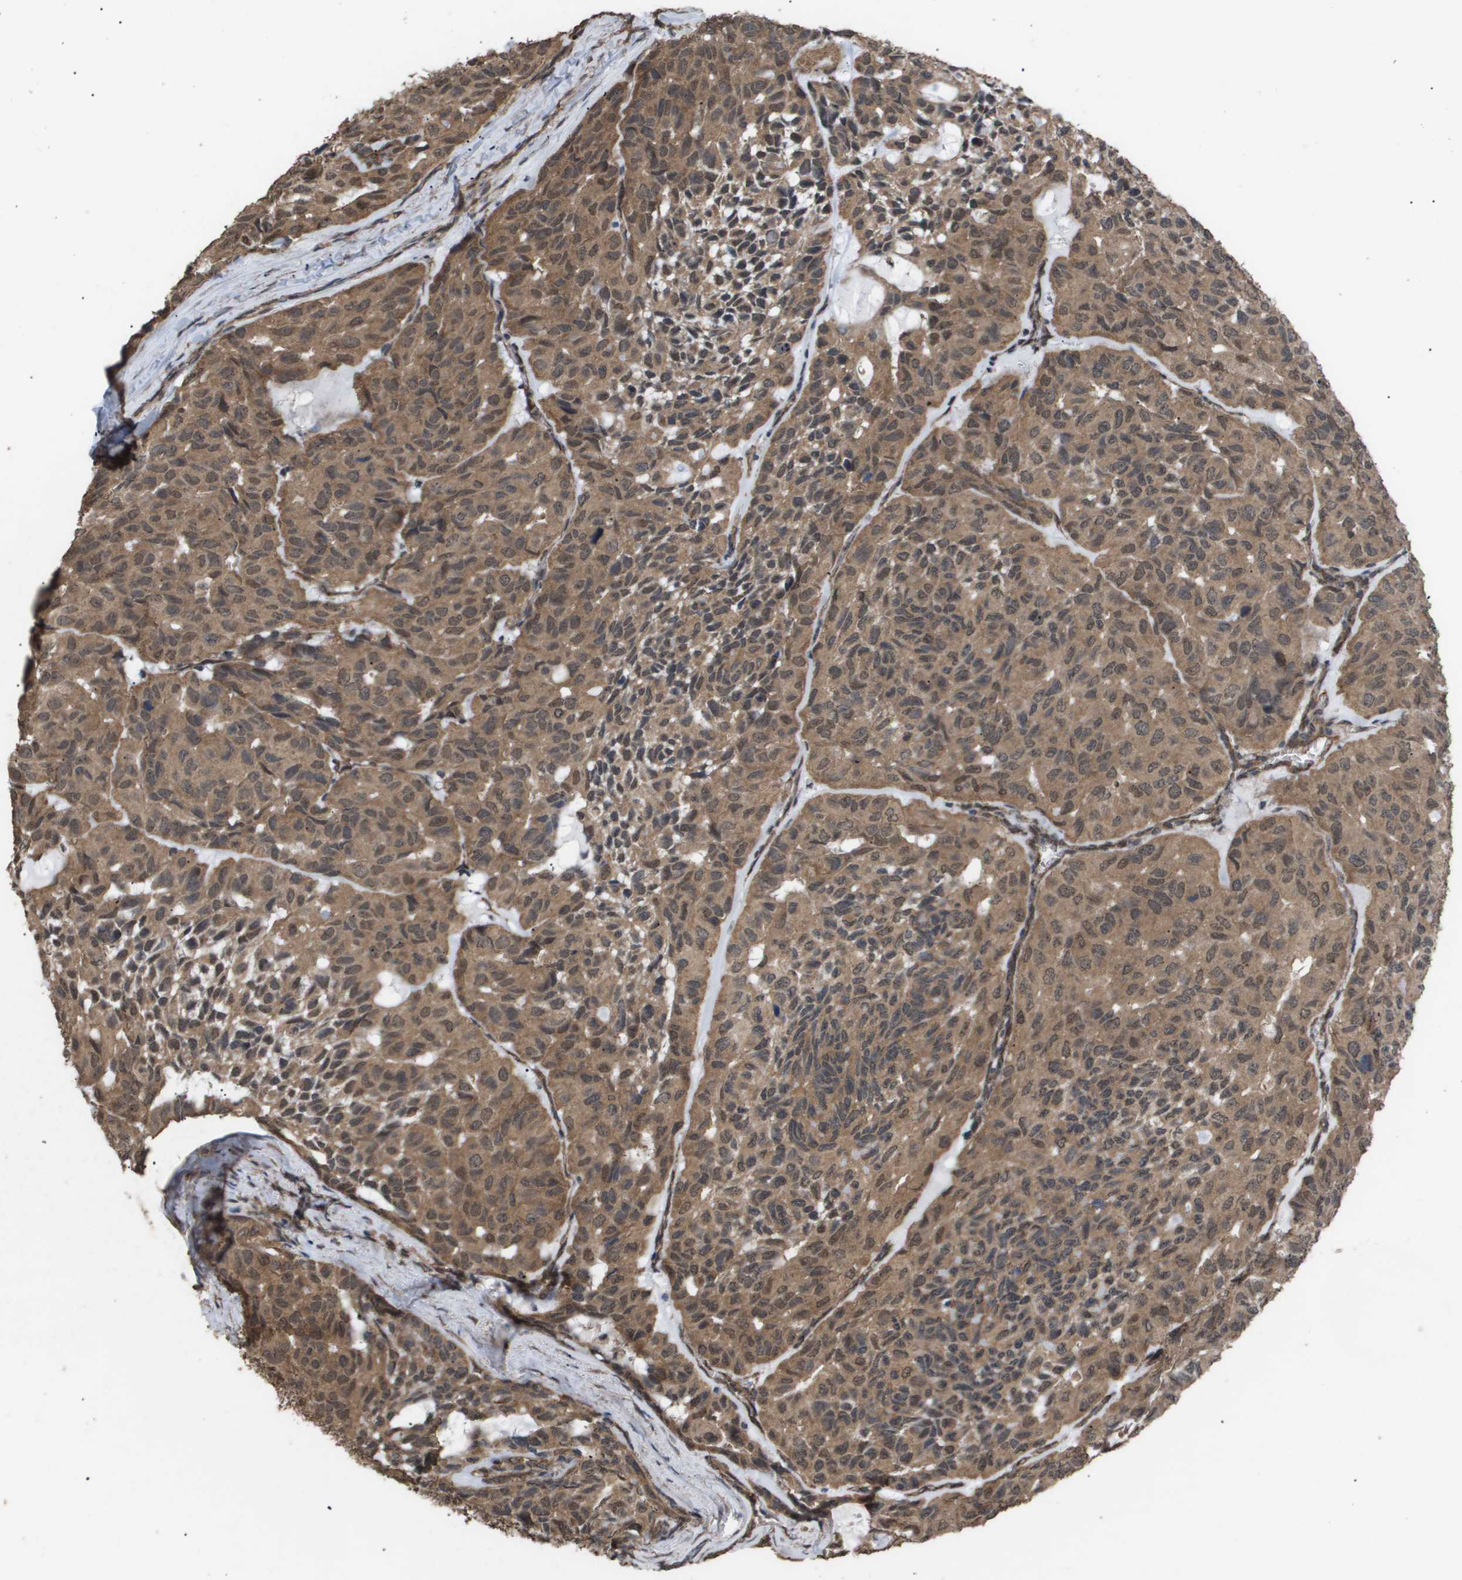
{"staining": {"intensity": "moderate", "quantity": ">75%", "location": "cytoplasmic/membranous"}, "tissue": "head and neck cancer", "cell_type": "Tumor cells", "image_type": "cancer", "snomed": [{"axis": "morphology", "description": "Adenocarcinoma, NOS"}, {"axis": "topography", "description": "Salivary gland, NOS"}, {"axis": "topography", "description": "Head-Neck"}], "caption": "Head and neck cancer was stained to show a protein in brown. There is medium levels of moderate cytoplasmic/membranous expression in approximately >75% of tumor cells. The staining was performed using DAB (3,3'-diaminobenzidine) to visualize the protein expression in brown, while the nuclei were stained in blue with hematoxylin (Magnification: 20x).", "gene": "CUL5", "patient": {"sex": "female", "age": 76}}